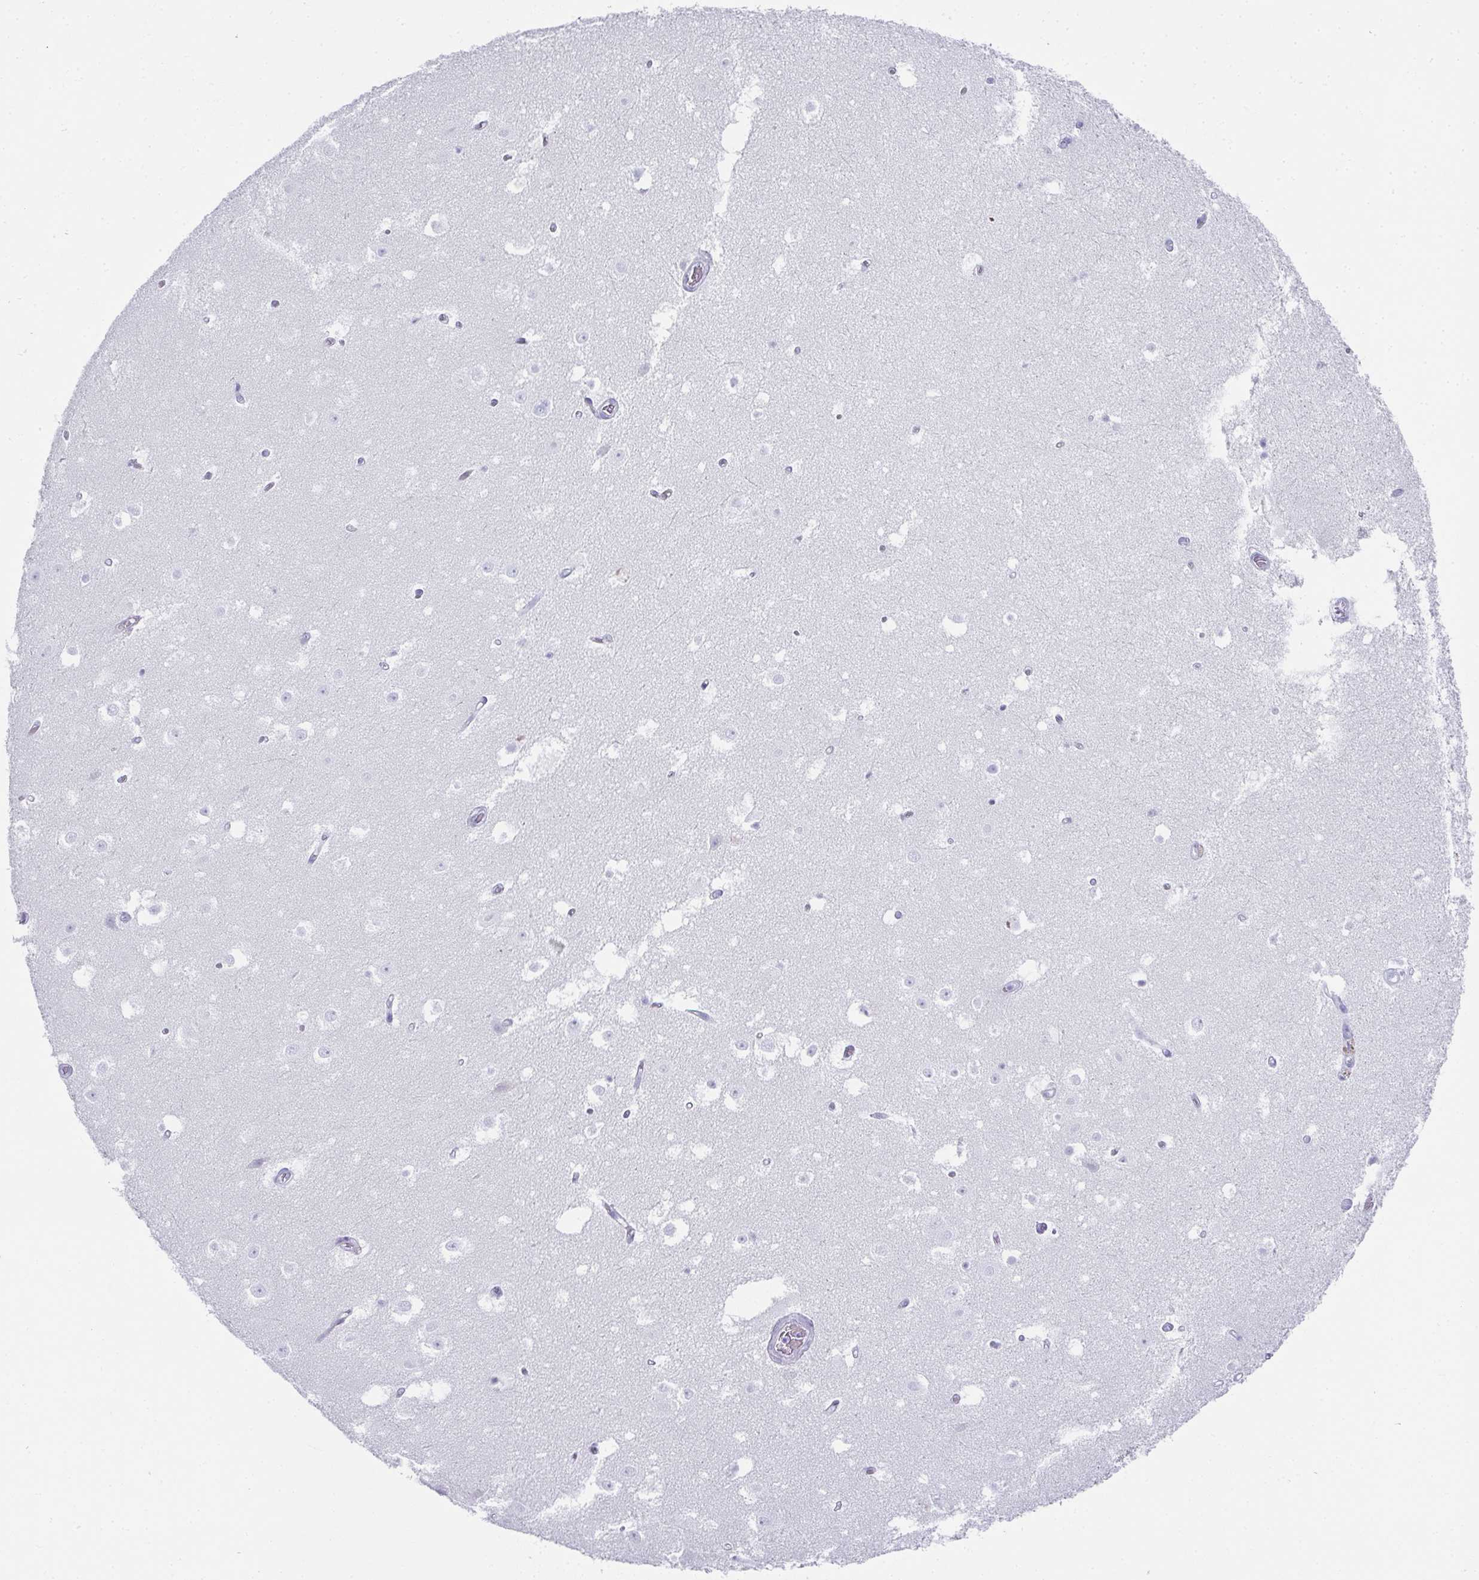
{"staining": {"intensity": "negative", "quantity": "none", "location": "none"}, "tissue": "hippocampus", "cell_type": "Glial cells", "image_type": "normal", "snomed": [{"axis": "morphology", "description": "Normal tissue, NOS"}, {"axis": "topography", "description": "Hippocampus"}], "caption": "Human hippocampus stained for a protein using immunohistochemistry (IHC) reveals no staining in glial cells.", "gene": "SYCP1", "patient": {"sex": "female", "age": 52}}